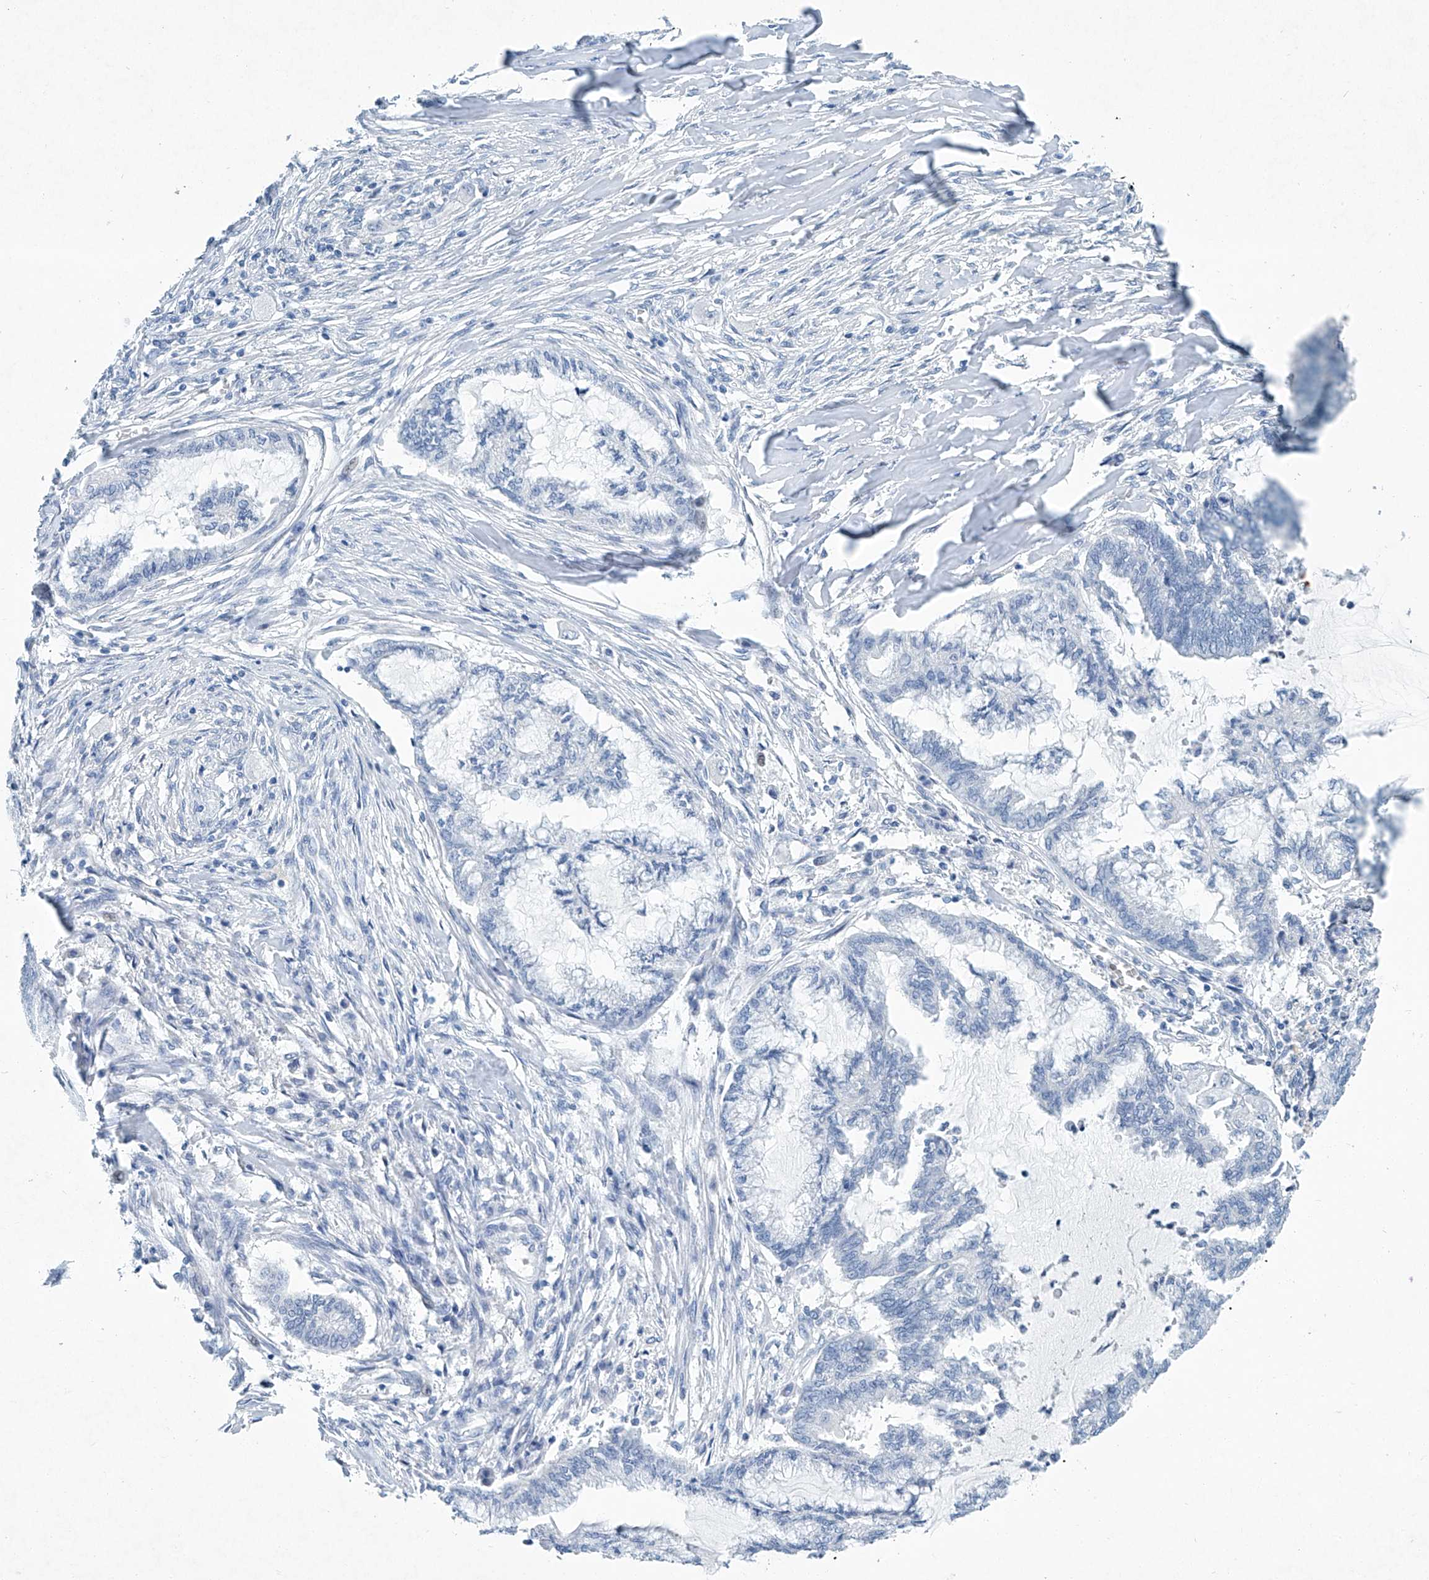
{"staining": {"intensity": "negative", "quantity": "none", "location": "none"}, "tissue": "endometrial cancer", "cell_type": "Tumor cells", "image_type": "cancer", "snomed": [{"axis": "morphology", "description": "Adenocarcinoma, NOS"}, {"axis": "topography", "description": "Endometrium"}], "caption": "IHC image of neoplastic tissue: endometrial adenocarcinoma stained with DAB exhibits no significant protein expression in tumor cells.", "gene": "CYP2A7", "patient": {"sex": "female", "age": 86}}